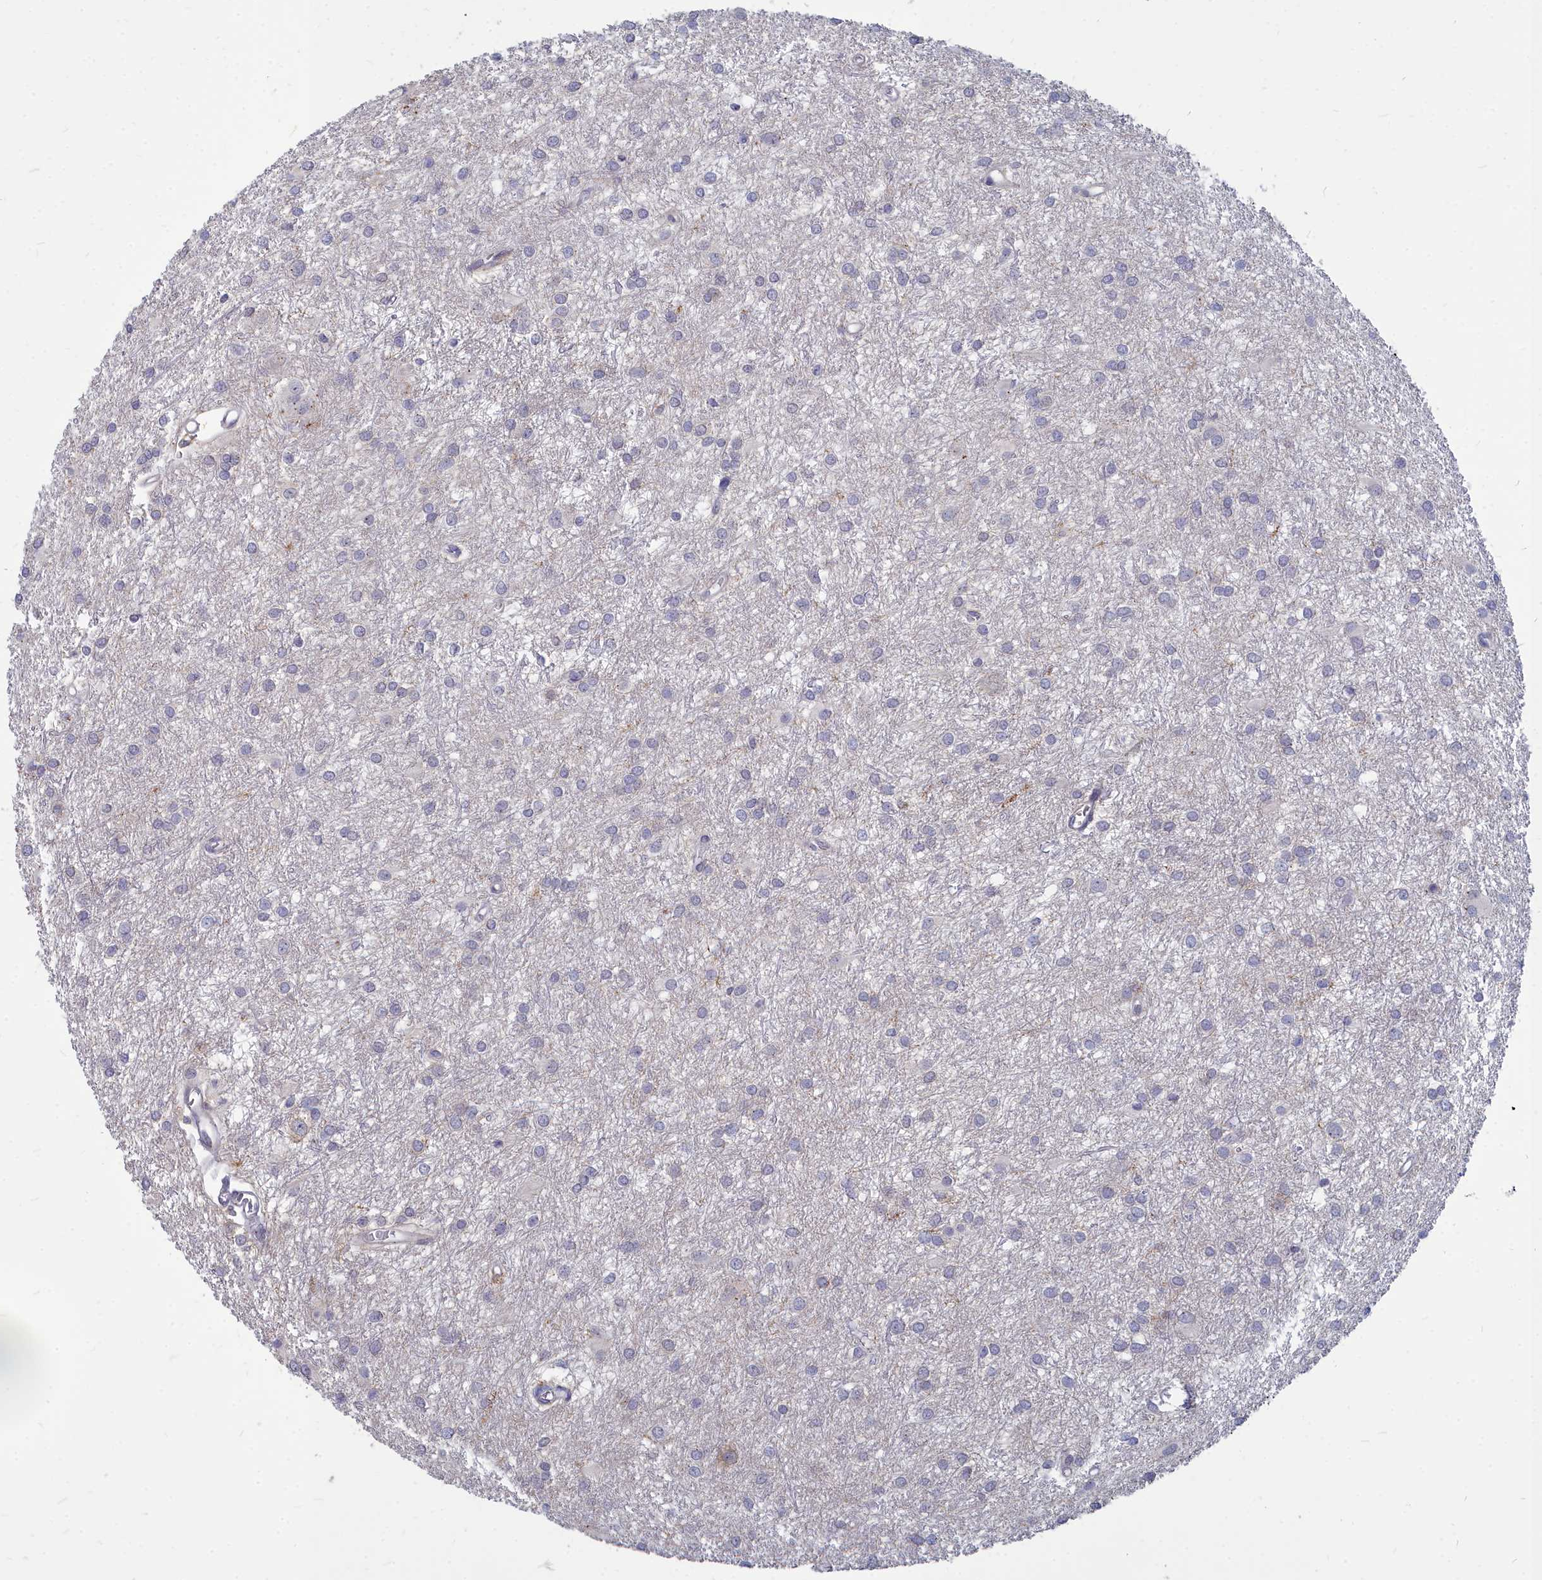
{"staining": {"intensity": "negative", "quantity": "none", "location": "none"}, "tissue": "glioma", "cell_type": "Tumor cells", "image_type": "cancer", "snomed": [{"axis": "morphology", "description": "Glioma, malignant, High grade"}, {"axis": "topography", "description": "Brain"}], "caption": "Image shows no significant protein expression in tumor cells of glioma. (Stains: DAB (3,3'-diaminobenzidine) immunohistochemistry (IHC) with hematoxylin counter stain, Microscopy: brightfield microscopy at high magnification).", "gene": "NOXA1", "patient": {"sex": "female", "age": 50}}